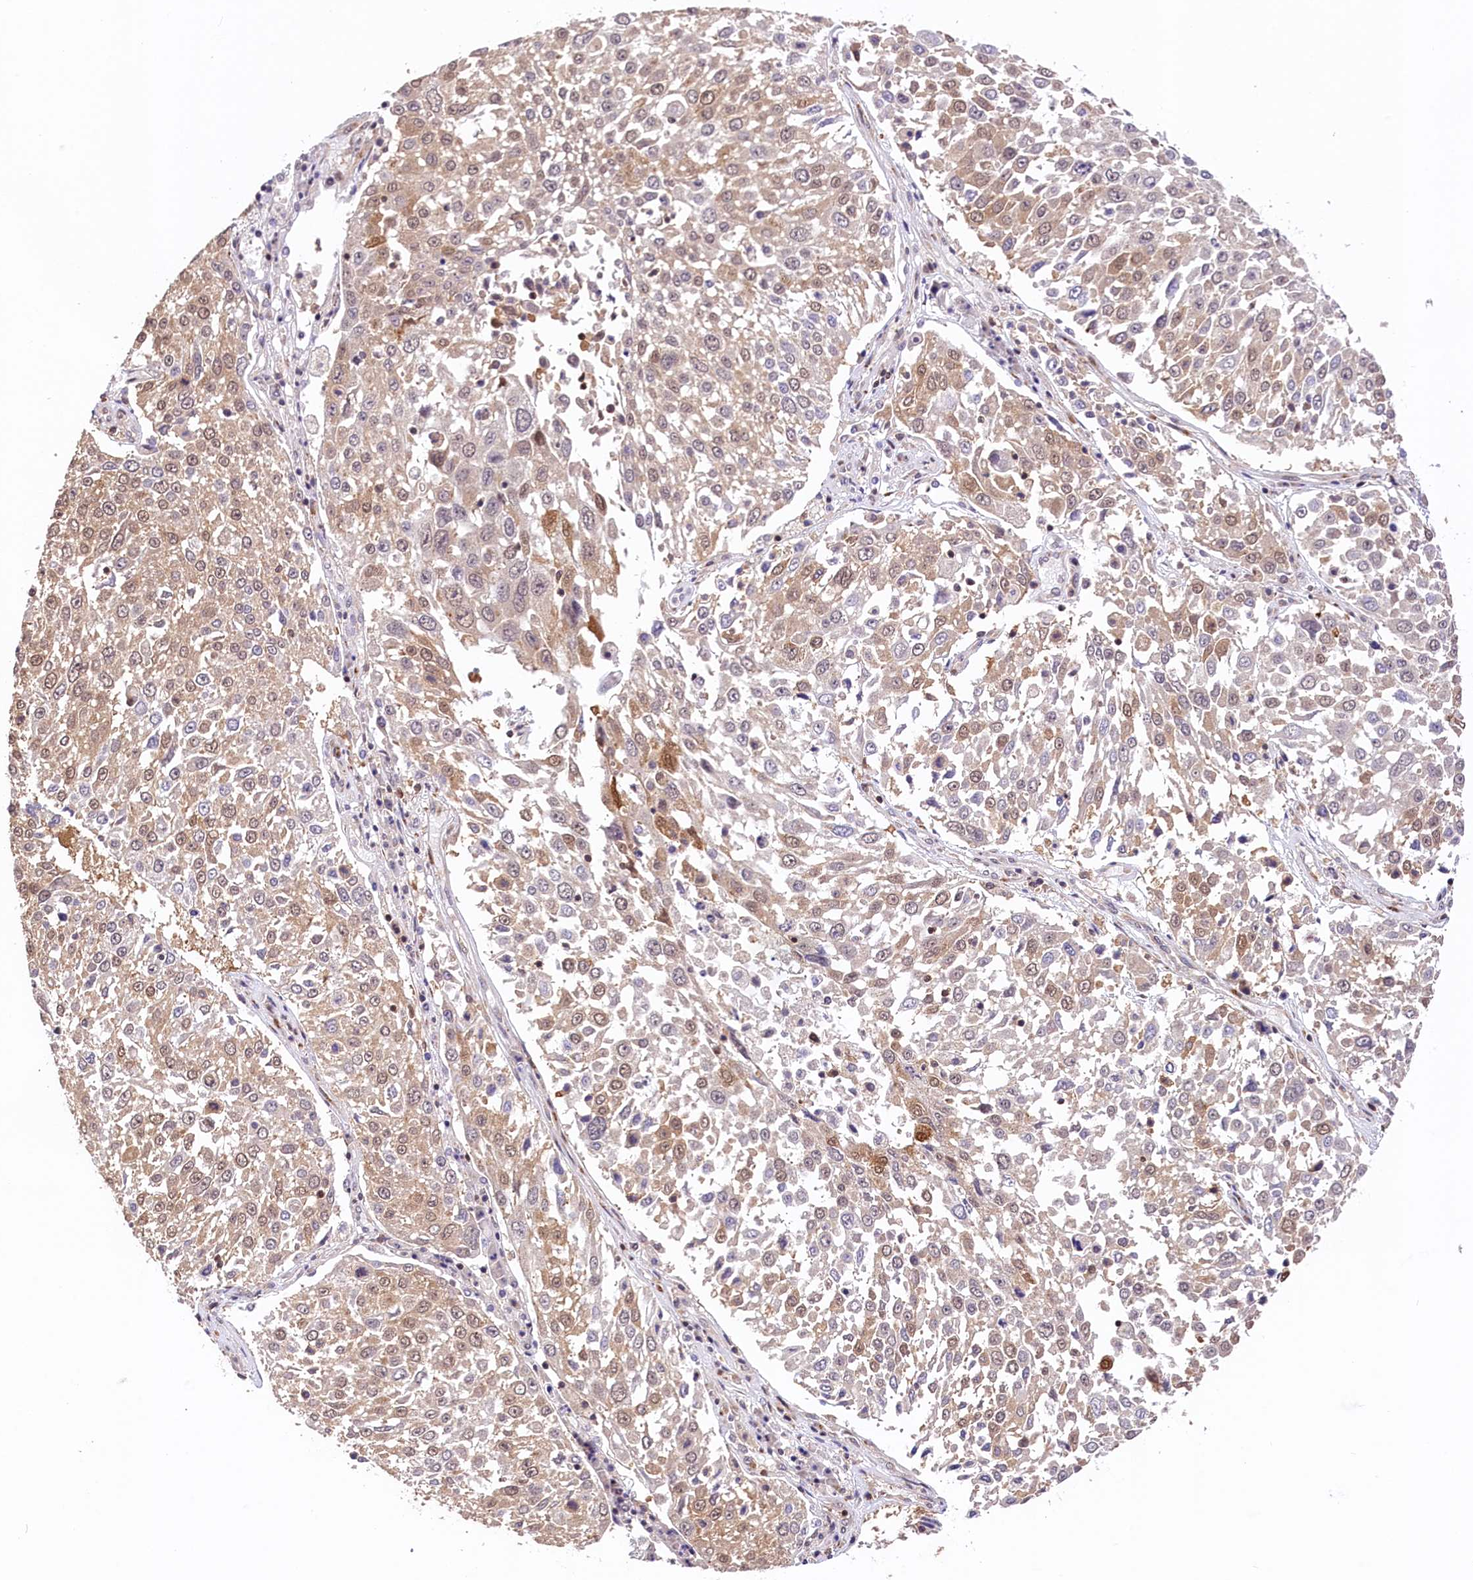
{"staining": {"intensity": "moderate", "quantity": "25%-75%", "location": "cytoplasmic/membranous,nuclear"}, "tissue": "lung cancer", "cell_type": "Tumor cells", "image_type": "cancer", "snomed": [{"axis": "morphology", "description": "Squamous cell carcinoma, NOS"}, {"axis": "topography", "description": "Lung"}], "caption": "Moderate cytoplasmic/membranous and nuclear positivity for a protein is identified in approximately 25%-75% of tumor cells of lung cancer using immunohistochemistry (IHC).", "gene": "CHORDC1", "patient": {"sex": "male", "age": 65}}